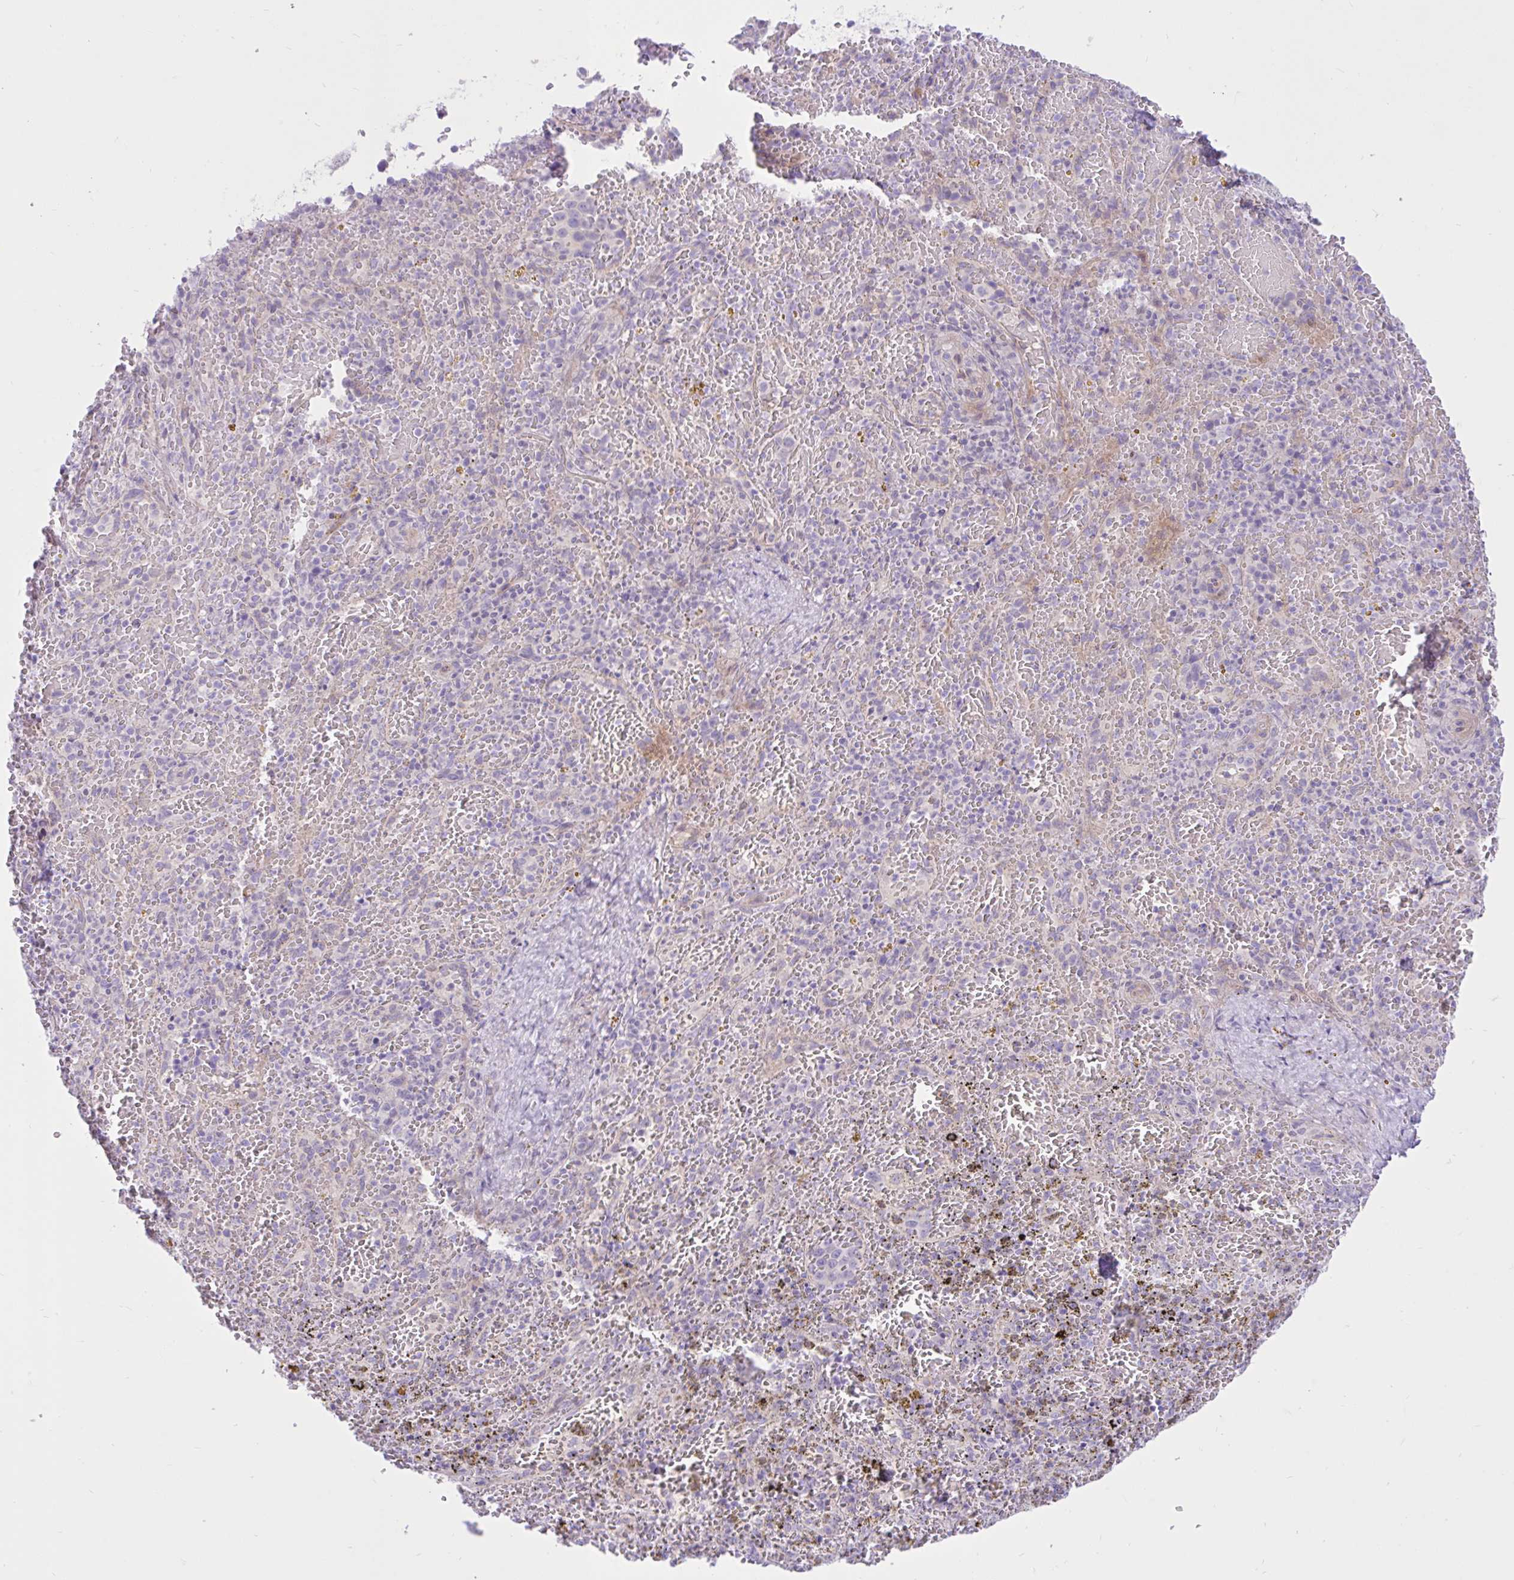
{"staining": {"intensity": "negative", "quantity": "none", "location": "none"}, "tissue": "spleen", "cell_type": "Cells in red pulp", "image_type": "normal", "snomed": [{"axis": "morphology", "description": "Normal tissue, NOS"}, {"axis": "topography", "description": "Spleen"}], "caption": "High magnification brightfield microscopy of unremarkable spleen stained with DAB (3,3'-diaminobenzidine) (brown) and counterstained with hematoxylin (blue): cells in red pulp show no significant positivity. (DAB immunohistochemistry (IHC), high magnification).", "gene": "ZNF101", "patient": {"sex": "female", "age": 50}}